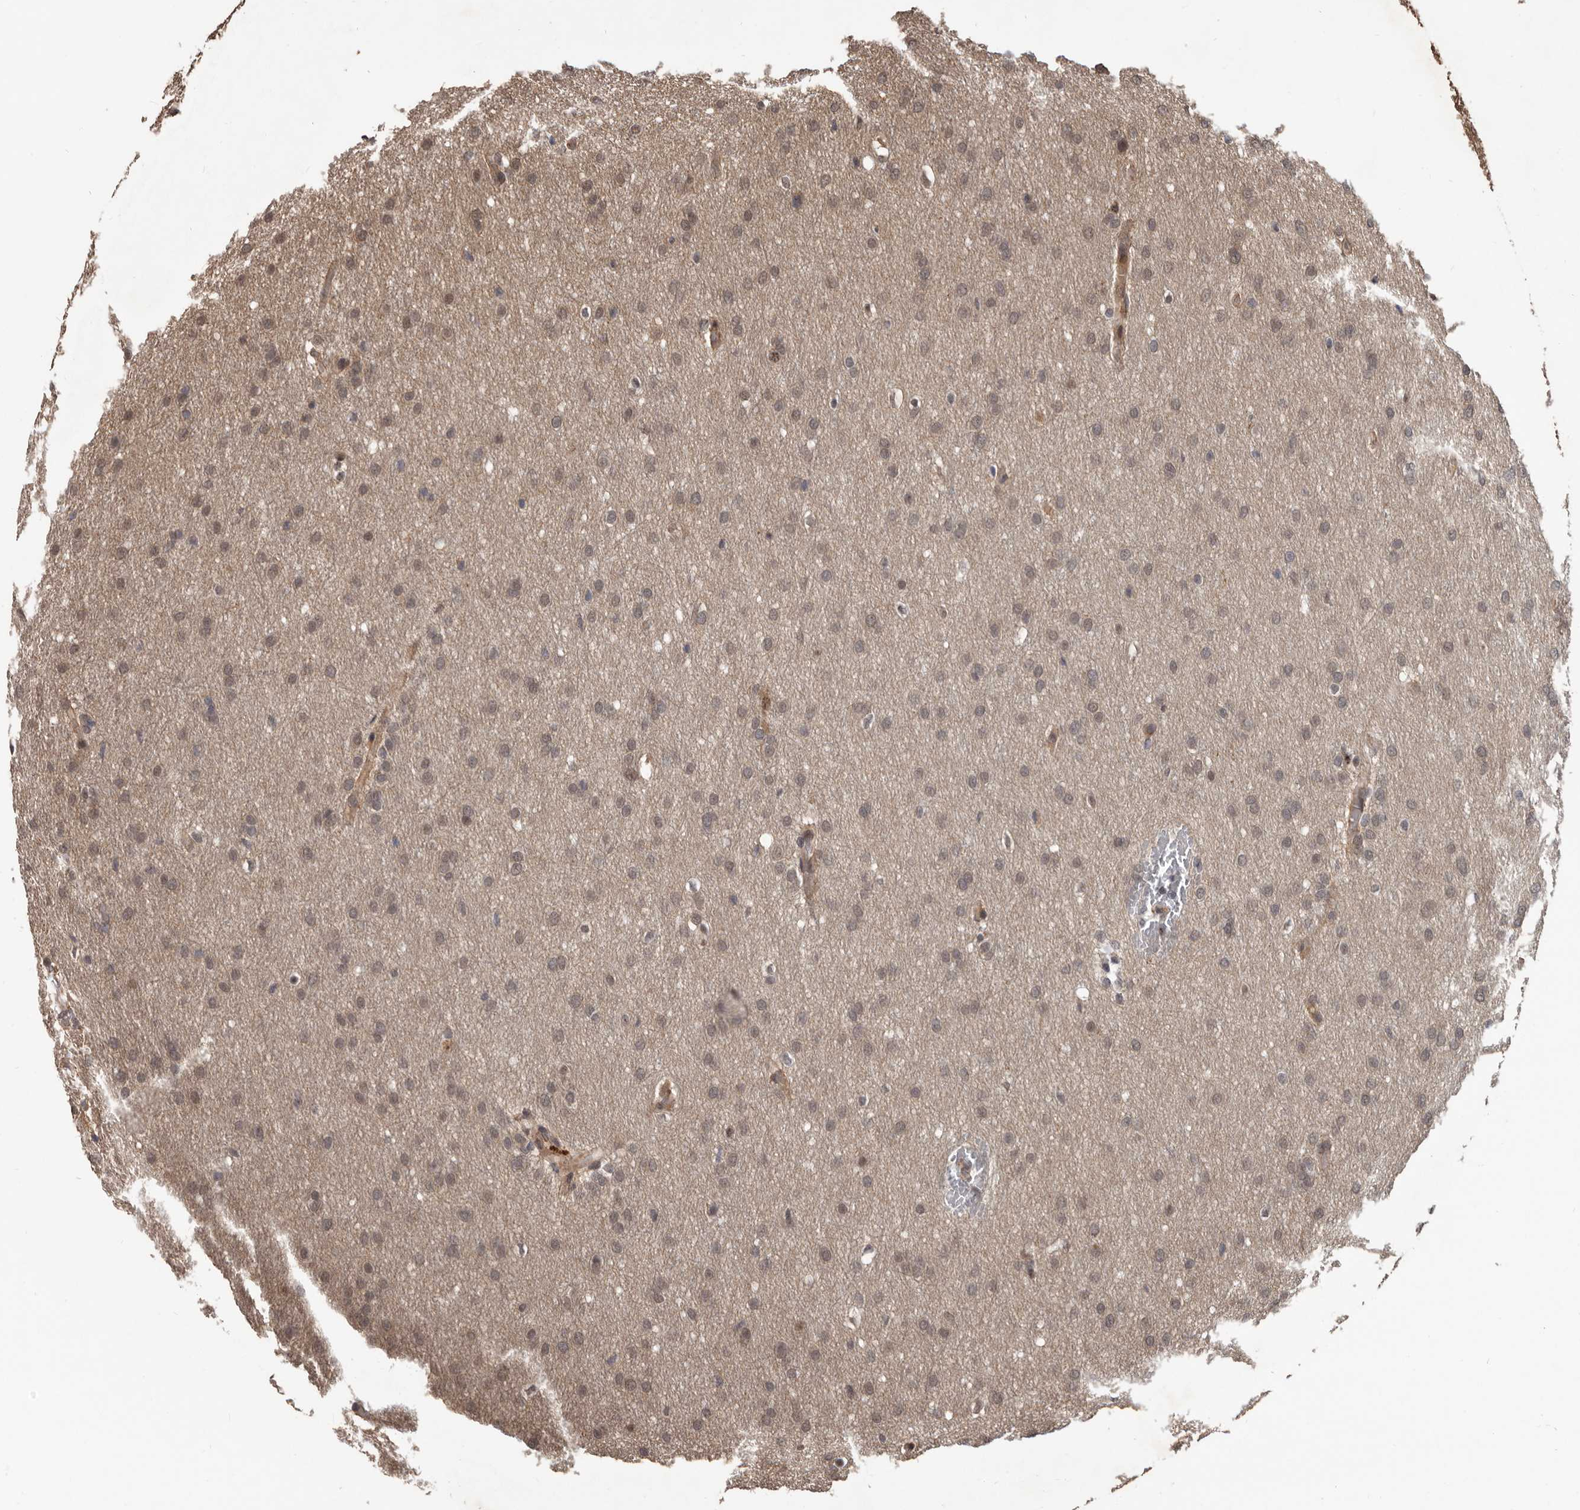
{"staining": {"intensity": "weak", "quantity": "25%-75%", "location": "nuclear"}, "tissue": "glioma", "cell_type": "Tumor cells", "image_type": "cancer", "snomed": [{"axis": "morphology", "description": "Glioma, malignant, Low grade"}, {"axis": "topography", "description": "Brain"}], "caption": "Tumor cells display low levels of weak nuclear expression in approximately 25%-75% of cells in glioma. (IHC, brightfield microscopy, high magnification).", "gene": "AHR", "patient": {"sex": "female", "age": 37}}